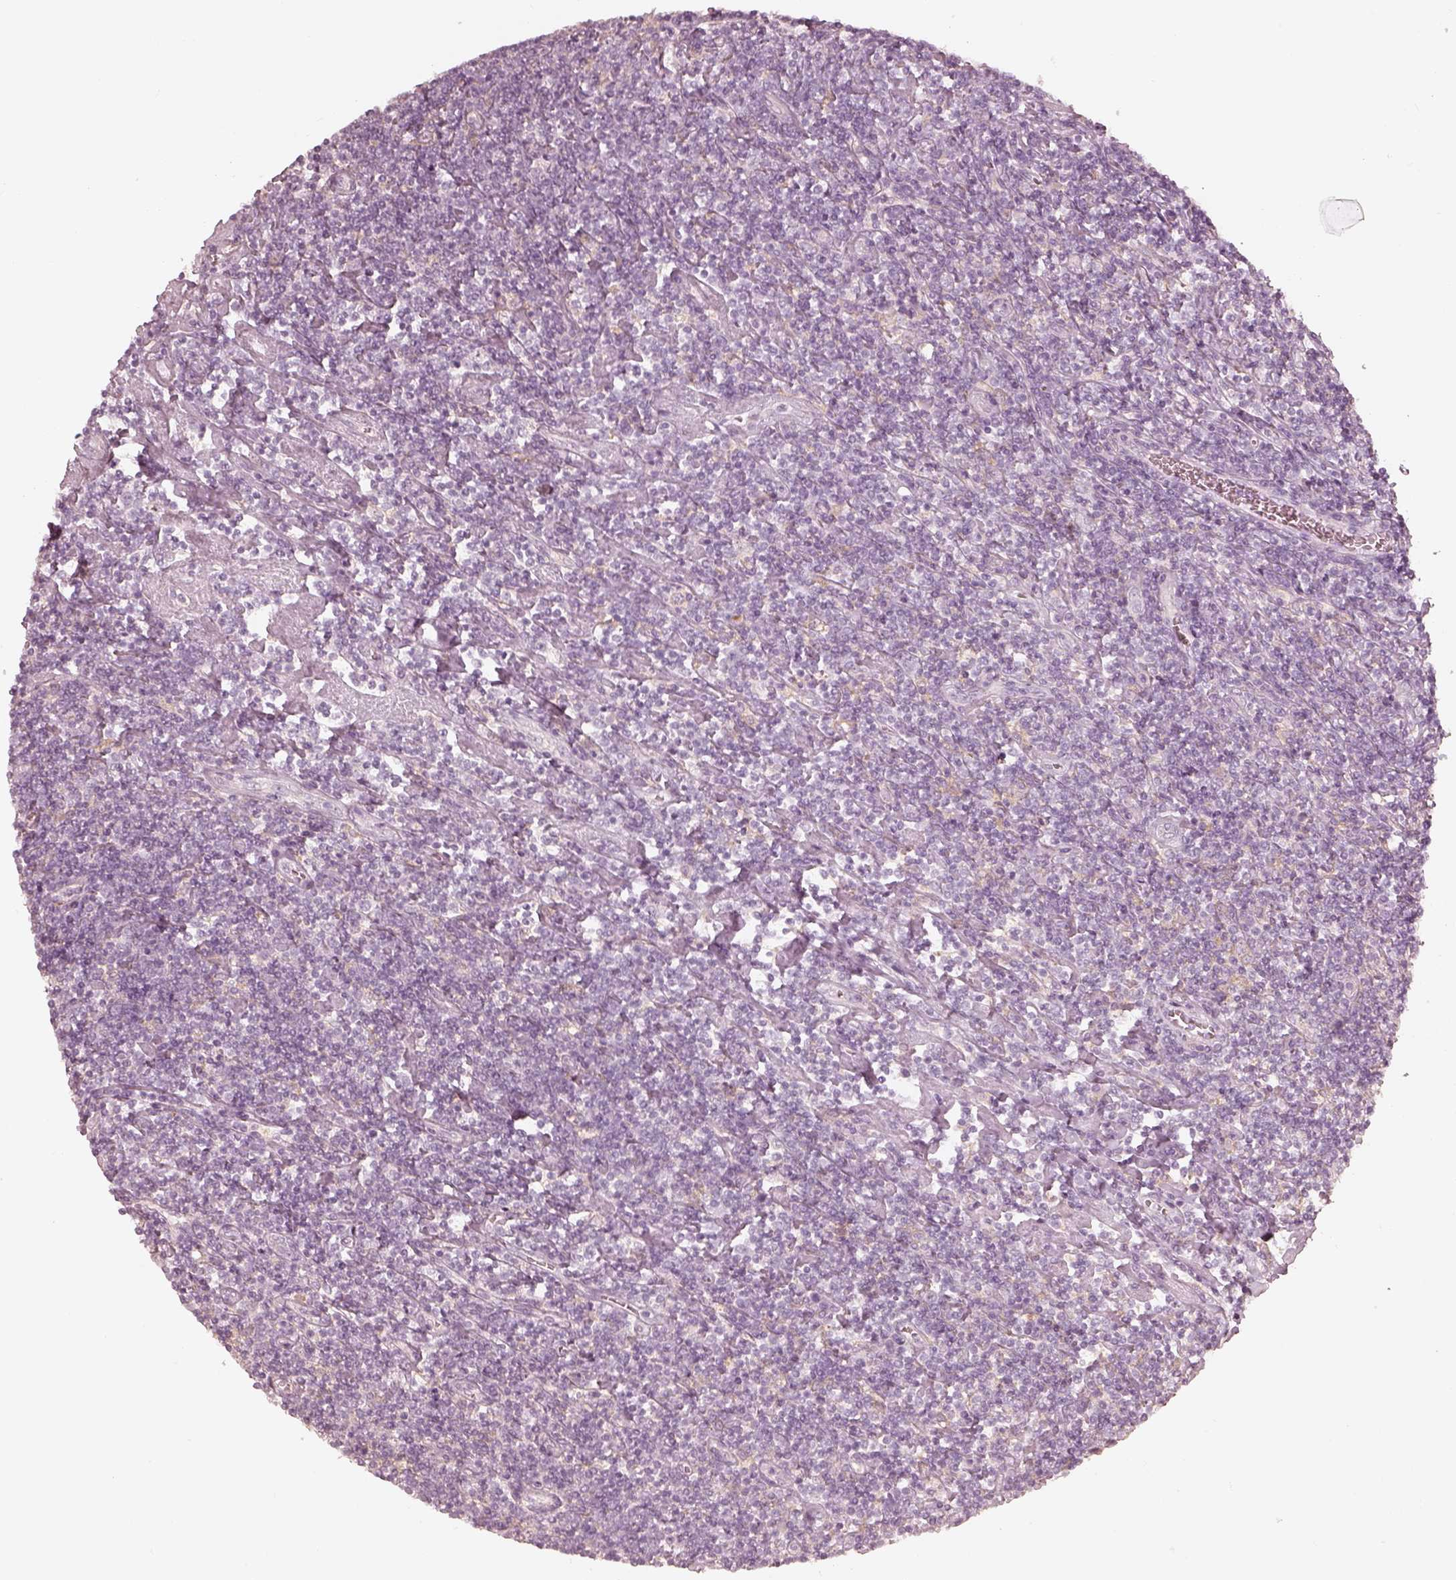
{"staining": {"intensity": "negative", "quantity": "none", "location": "none"}, "tissue": "lymphoma", "cell_type": "Tumor cells", "image_type": "cancer", "snomed": [{"axis": "morphology", "description": "Hodgkin's disease, NOS"}, {"axis": "topography", "description": "Lymph node"}], "caption": "An immunohistochemistry (IHC) image of lymphoma is shown. There is no staining in tumor cells of lymphoma.", "gene": "FMNL2", "patient": {"sex": "male", "age": 40}}